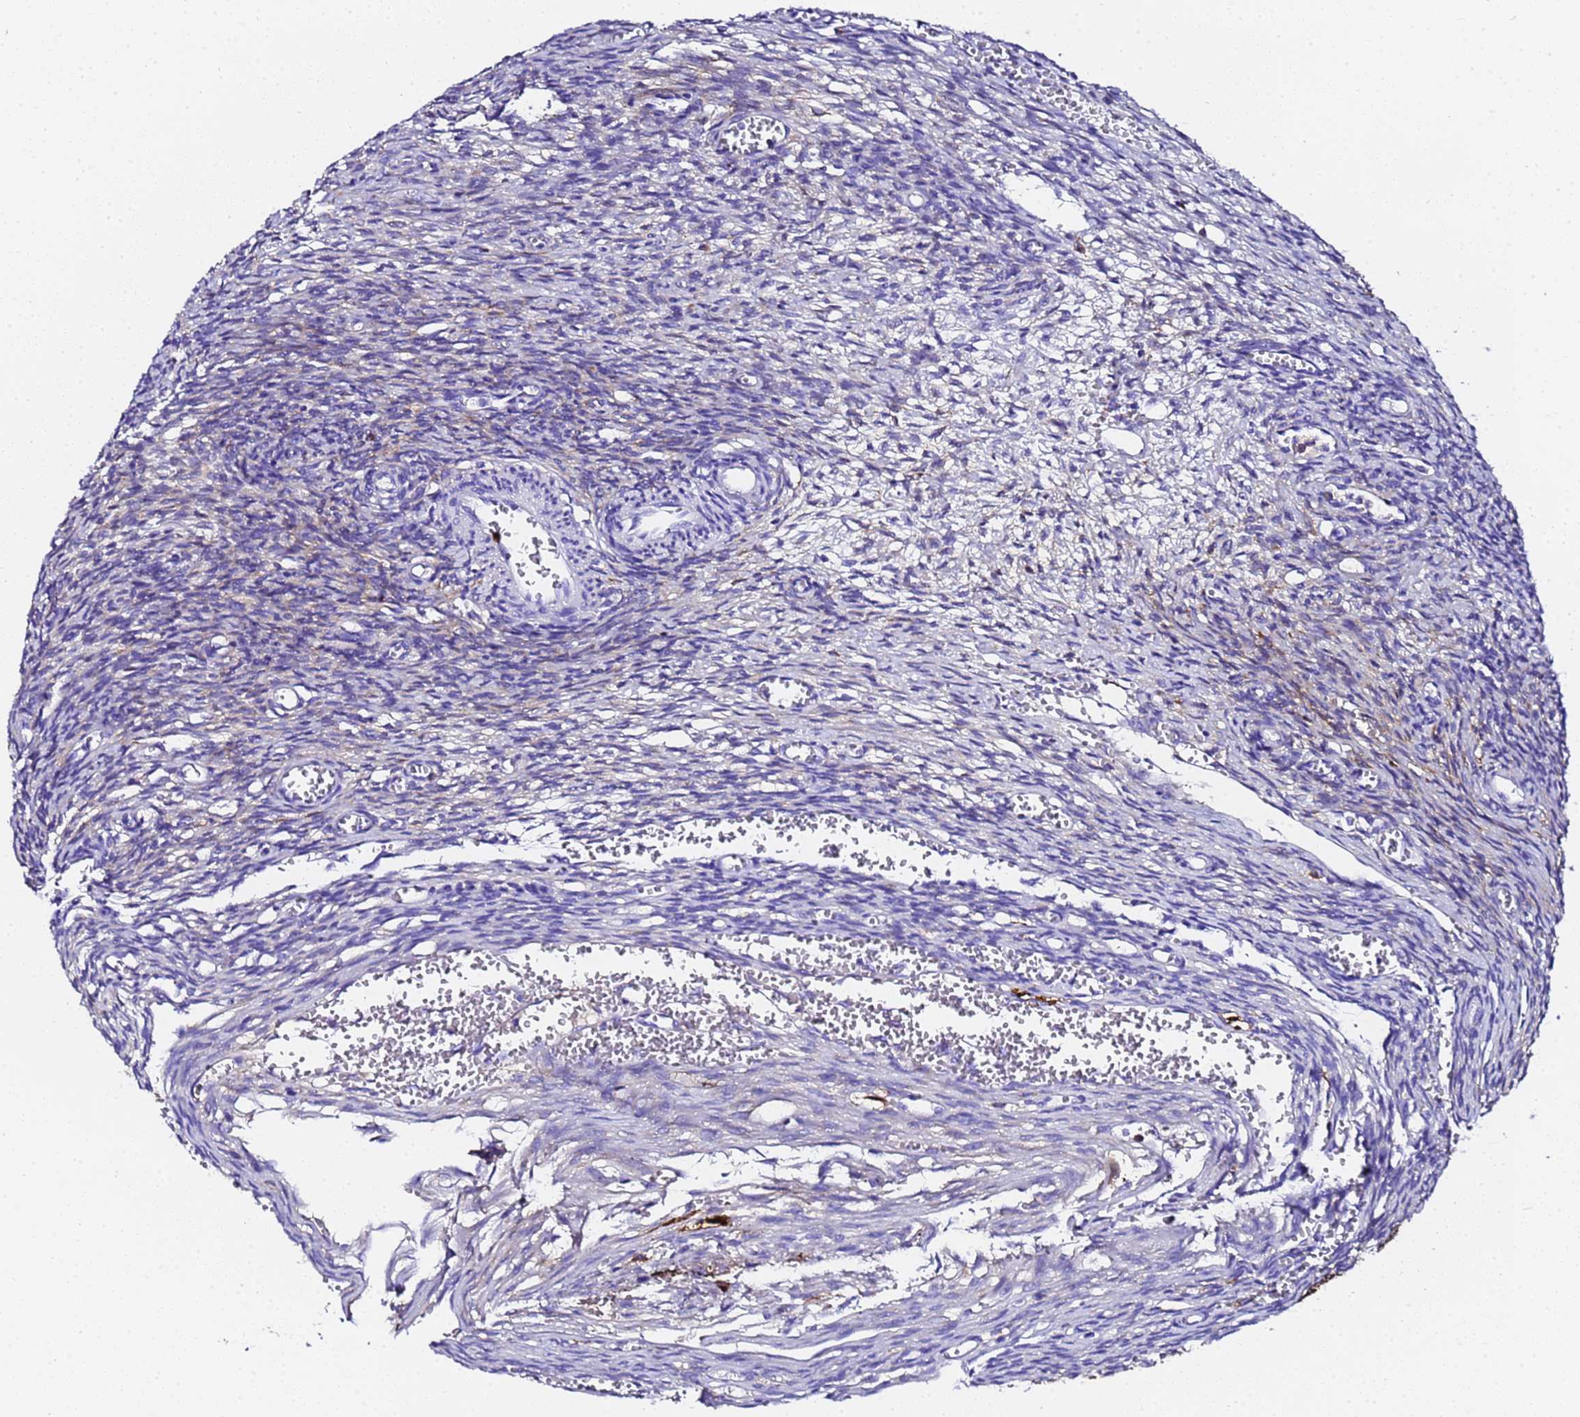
{"staining": {"intensity": "negative", "quantity": "none", "location": "none"}, "tissue": "ovary", "cell_type": "Ovarian stroma cells", "image_type": "normal", "snomed": [{"axis": "morphology", "description": "Normal tissue, NOS"}, {"axis": "topography", "description": "Ovary"}], "caption": "IHC histopathology image of normal human ovary stained for a protein (brown), which exhibits no expression in ovarian stroma cells.", "gene": "FTL", "patient": {"sex": "female", "age": 39}}